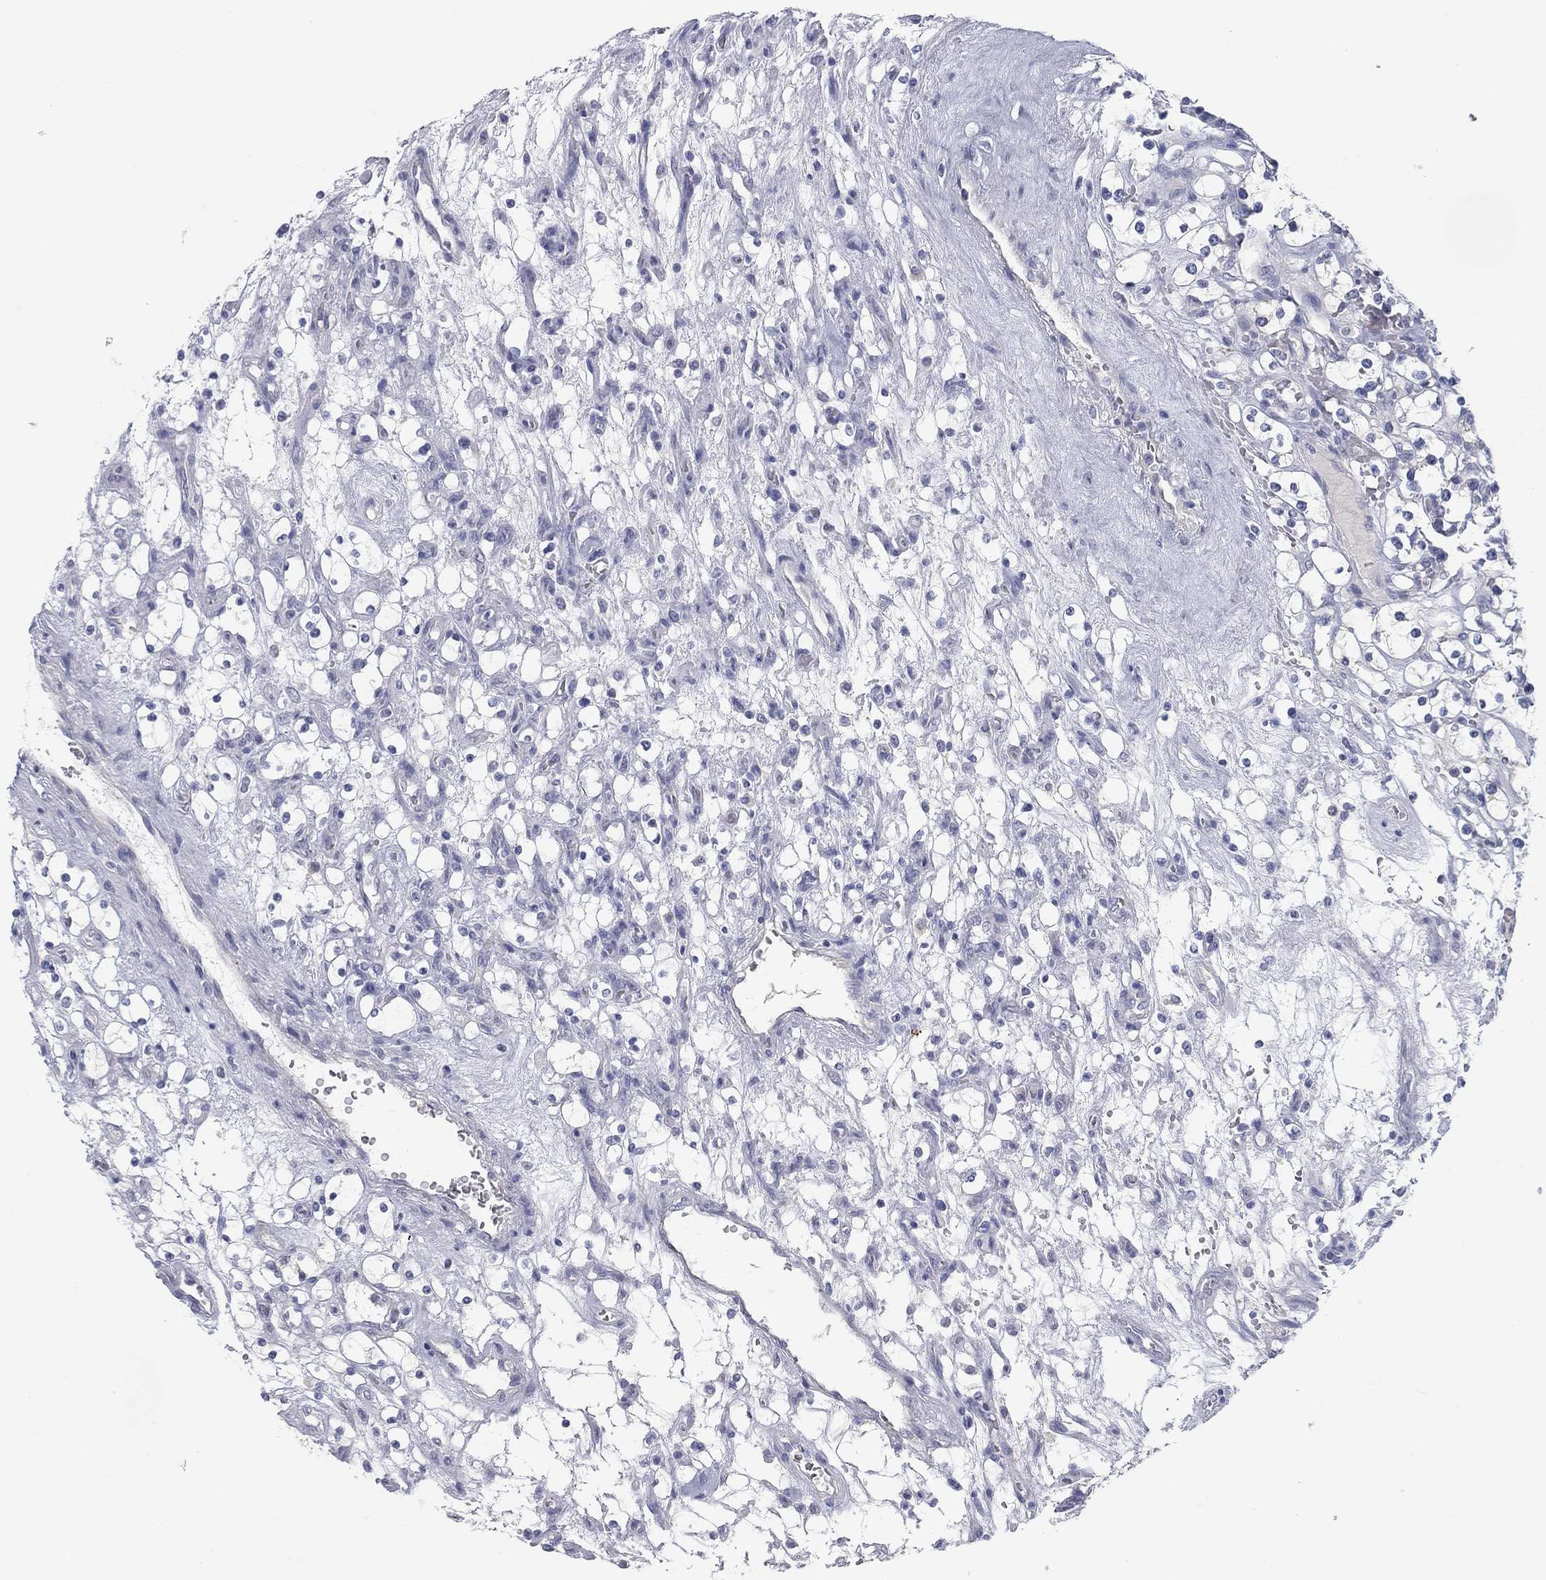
{"staining": {"intensity": "negative", "quantity": "none", "location": "none"}, "tissue": "renal cancer", "cell_type": "Tumor cells", "image_type": "cancer", "snomed": [{"axis": "morphology", "description": "Adenocarcinoma, NOS"}, {"axis": "topography", "description": "Kidney"}], "caption": "Immunohistochemistry of renal cancer (adenocarcinoma) shows no positivity in tumor cells. (DAB (3,3'-diaminobenzidine) immunohistochemistry (IHC) with hematoxylin counter stain).", "gene": "CALB1", "patient": {"sex": "female", "age": 69}}